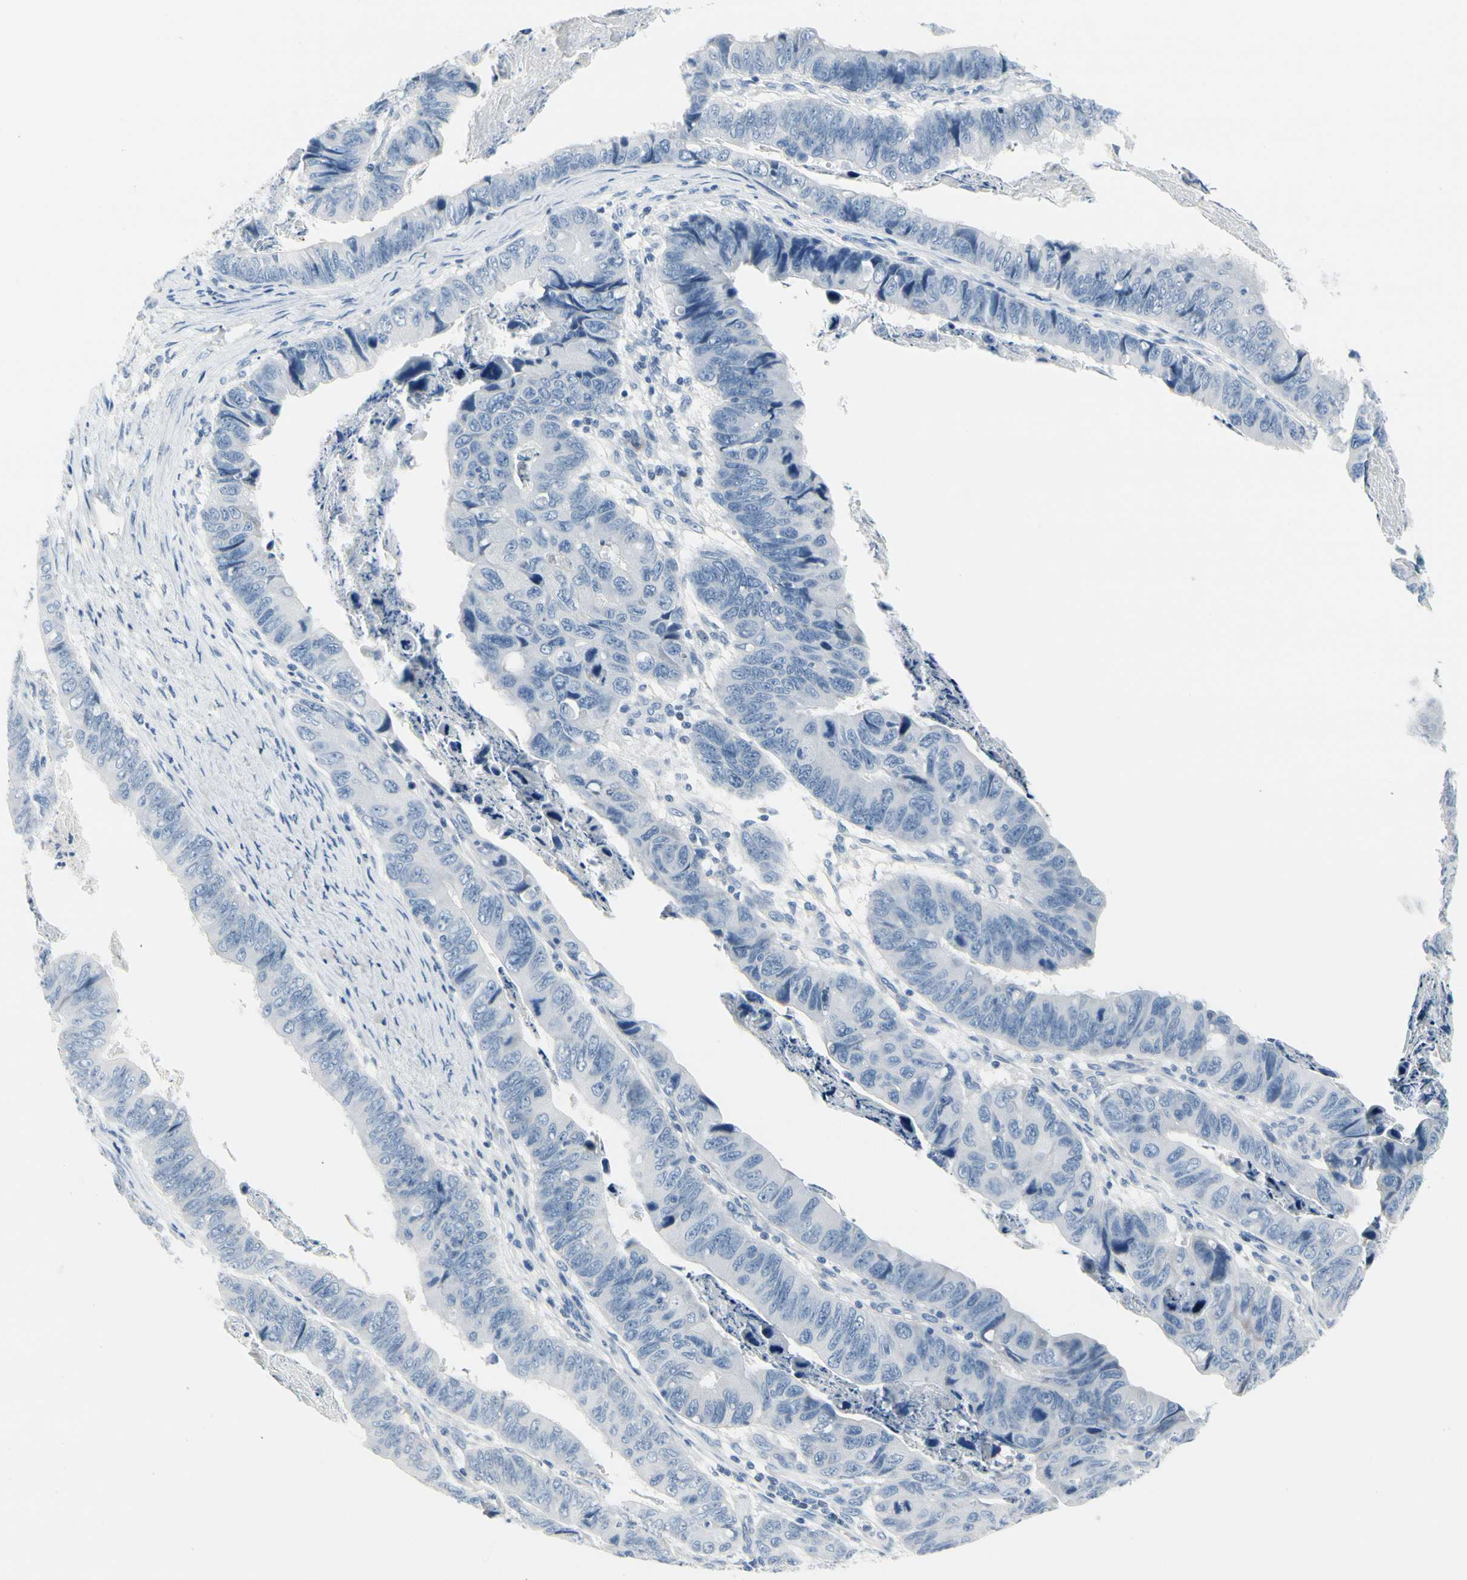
{"staining": {"intensity": "negative", "quantity": "none", "location": "none"}, "tissue": "stomach cancer", "cell_type": "Tumor cells", "image_type": "cancer", "snomed": [{"axis": "morphology", "description": "Adenocarcinoma, NOS"}, {"axis": "topography", "description": "Stomach, lower"}], "caption": "Photomicrograph shows no significant protein staining in tumor cells of stomach adenocarcinoma.", "gene": "MUC5B", "patient": {"sex": "male", "age": 77}}